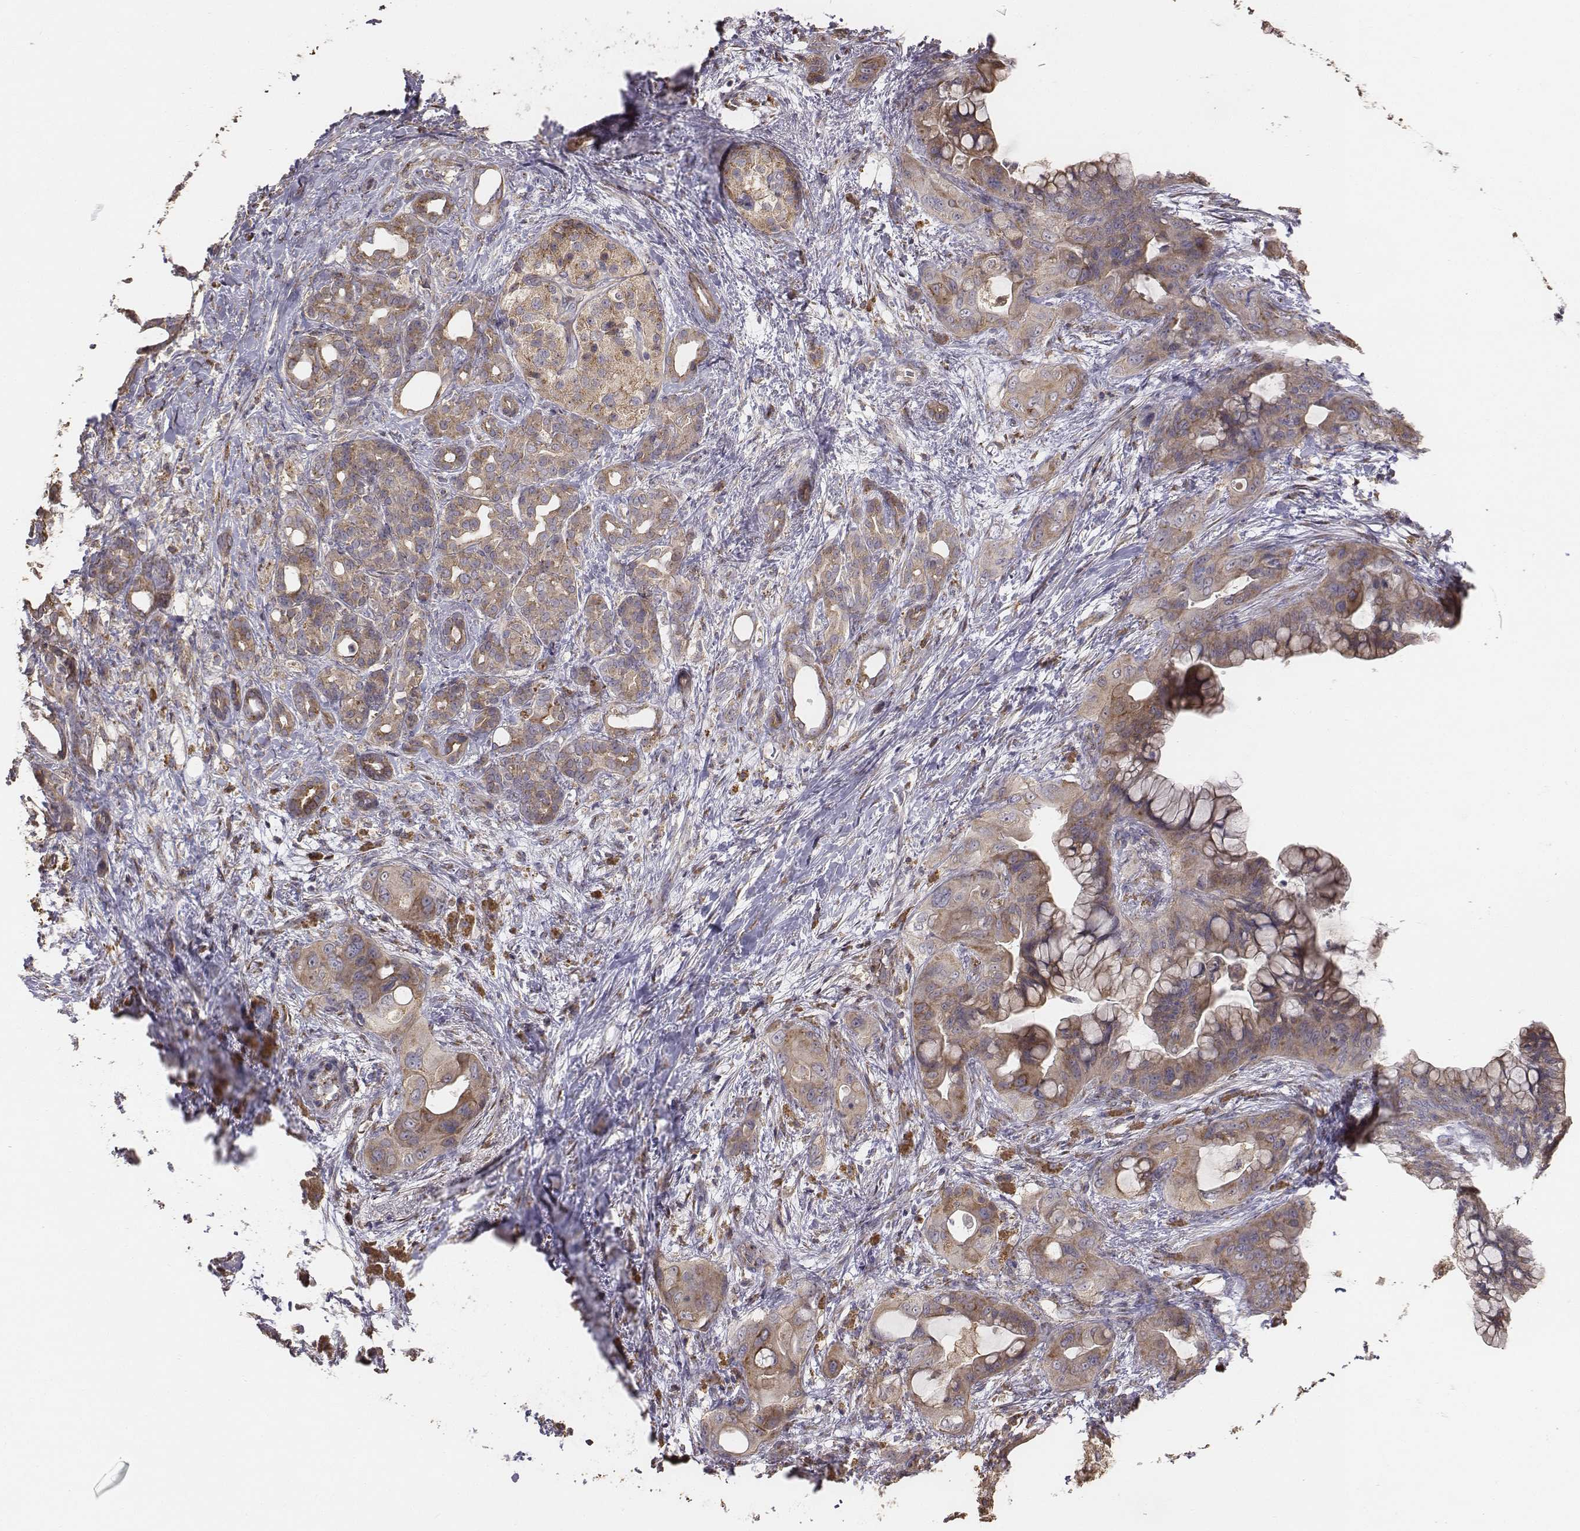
{"staining": {"intensity": "moderate", "quantity": ">75%", "location": "cytoplasmic/membranous"}, "tissue": "pancreatic cancer", "cell_type": "Tumor cells", "image_type": "cancer", "snomed": [{"axis": "morphology", "description": "Adenocarcinoma, NOS"}, {"axis": "topography", "description": "Pancreas"}], "caption": "DAB immunohistochemical staining of human pancreatic cancer (adenocarcinoma) exhibits moderate cytoplasmic/membranous protein expression in approximately >75% of tumor cells.", "gene": "AP1B1", "patient": {"sex": "male", "age": 71}}